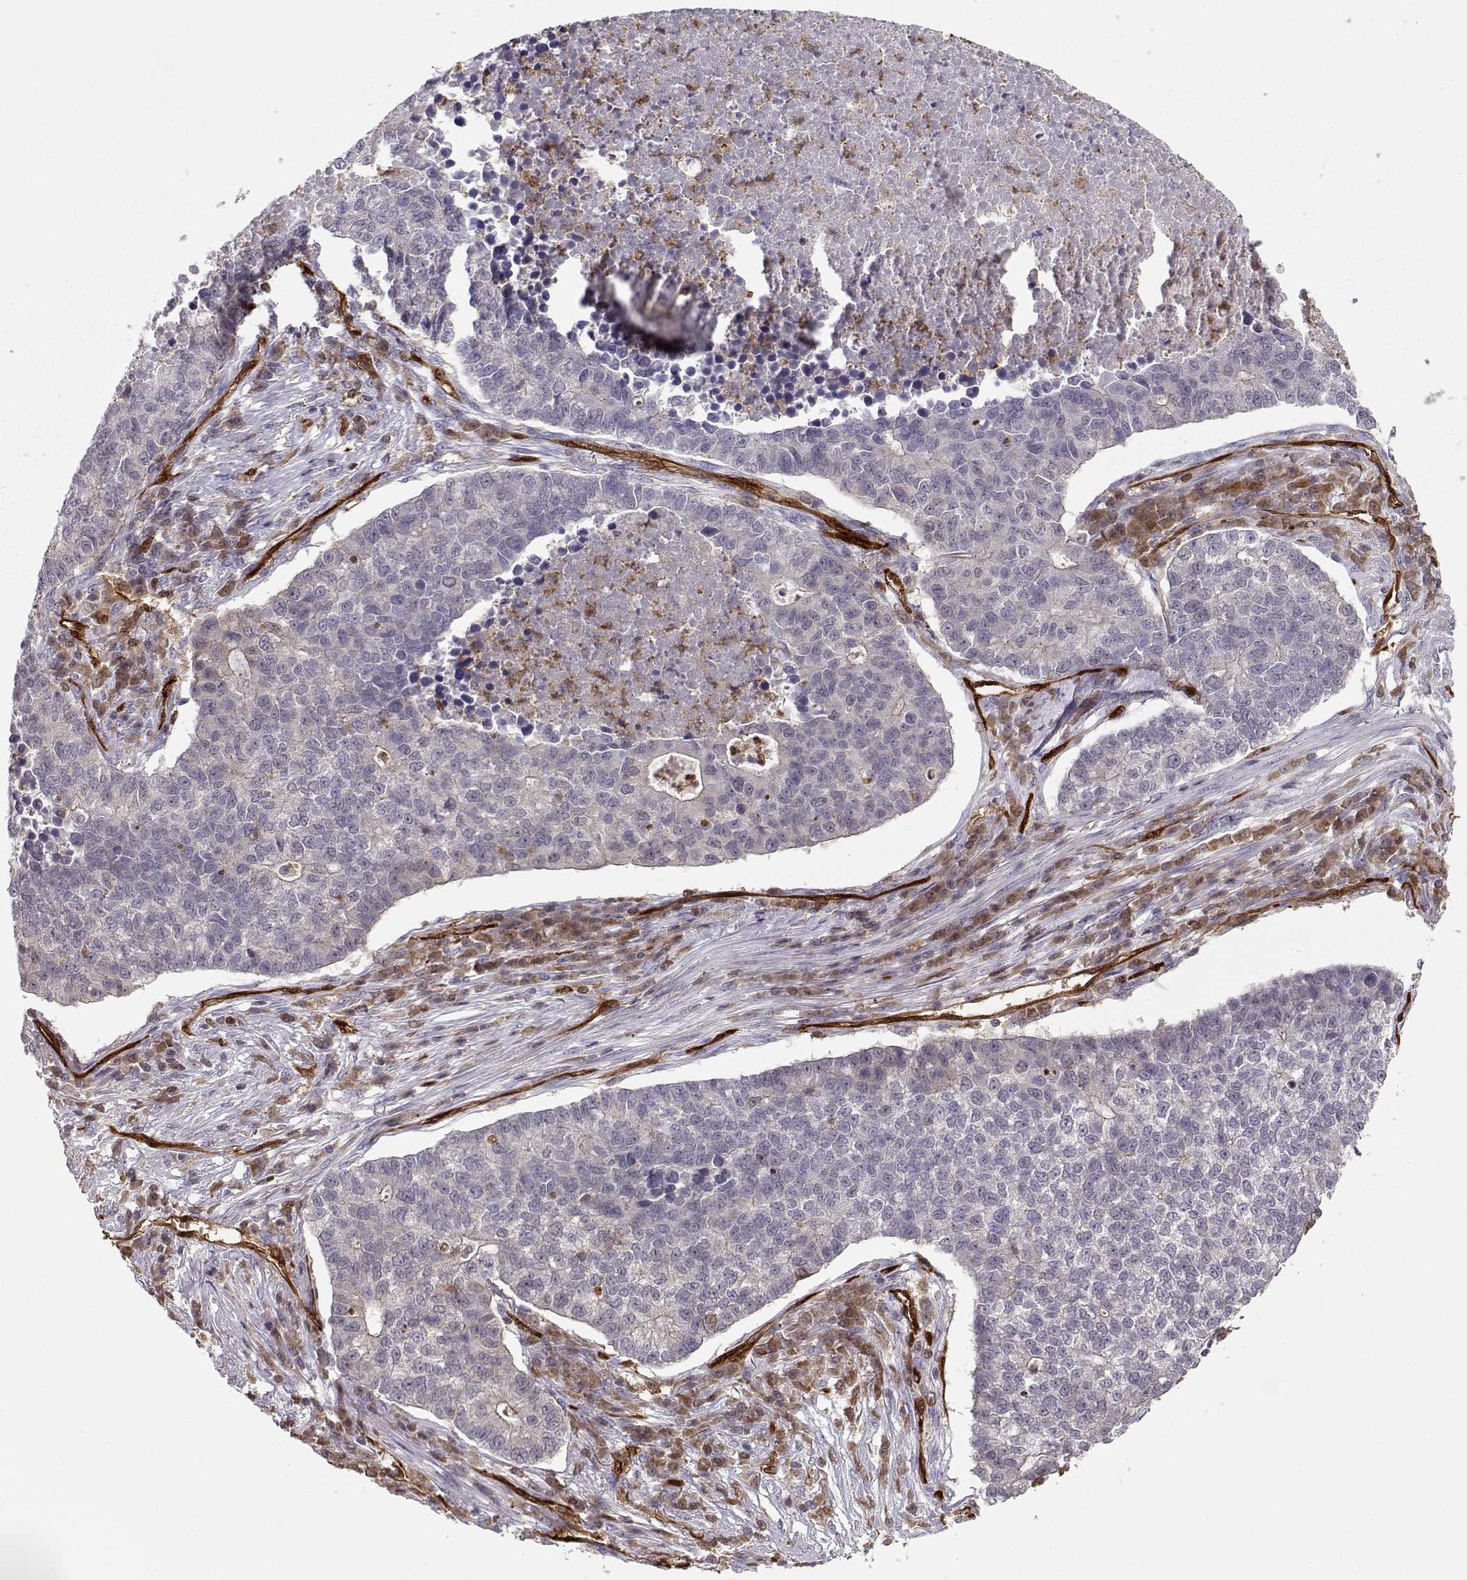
{"staining": {"intensity": "negative", "quantity": "none", "location": "none"}, "tissue": "lung cancer", "cell_type": "Tumor cells", "image_type": "cancer", "snomed": [{"axis": "morphology", "description": "Adenocarcinoma, NOS"}, {"axis": "topography", "description": "Lung"}], "caption": "Tumor cells are negative for brown protein staining in lung adenocarcinoma. Nuclei are stained in blue.", "gene": "PNP", "patient": {"sex": "male", "age": 57}}